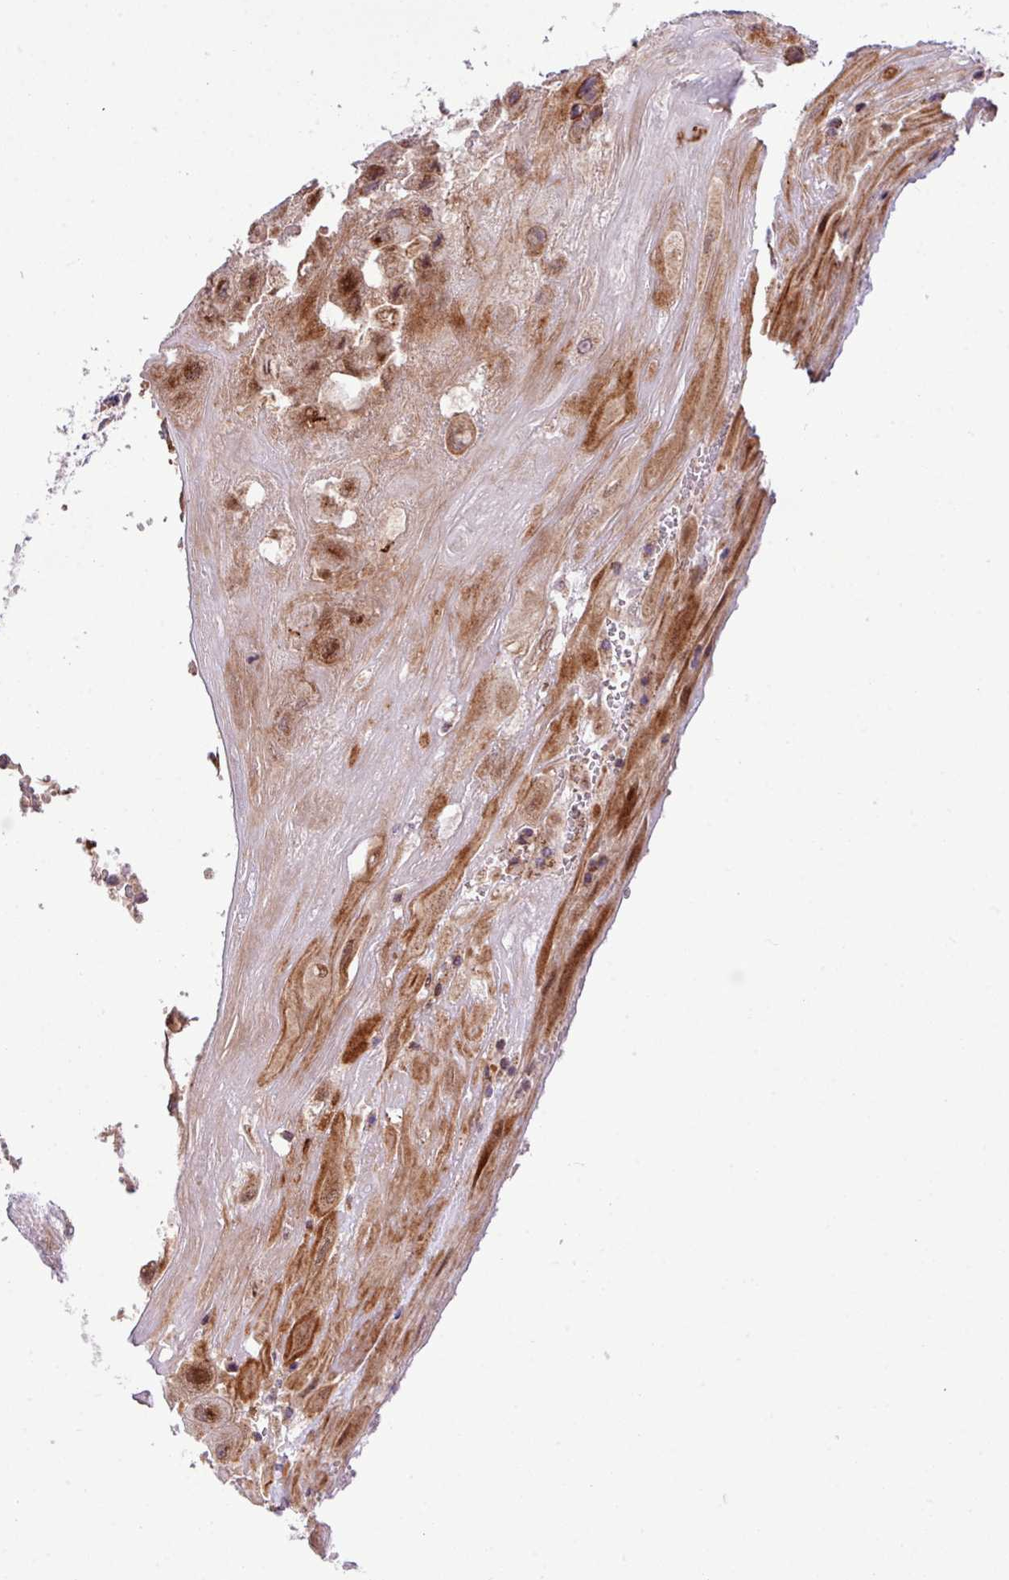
{"staining": {"intensity": "moderate", "quantity": ">75%", "location": "cytoplasmic/membranous,nuclear"}, "tissue": "placenta", "cell_type": "Decidual cells", "image_type": "normal", "snomed": [{"axis": "morphology", "description": "Normal tissue, NOS"}, {"axis": "topography", "description": "Placenta"}], "caption": "Placenta was stained to show a protein in brown. There is medium levels of moderate cytoplasmic/membranous,nuclear positivity in about >75% of decidual cells. Ihc stains the protein of interest in brown and the nuclei are stained blue.", "gene": "B3GNT9", "patient": {"sex": "female", "age": 32}}